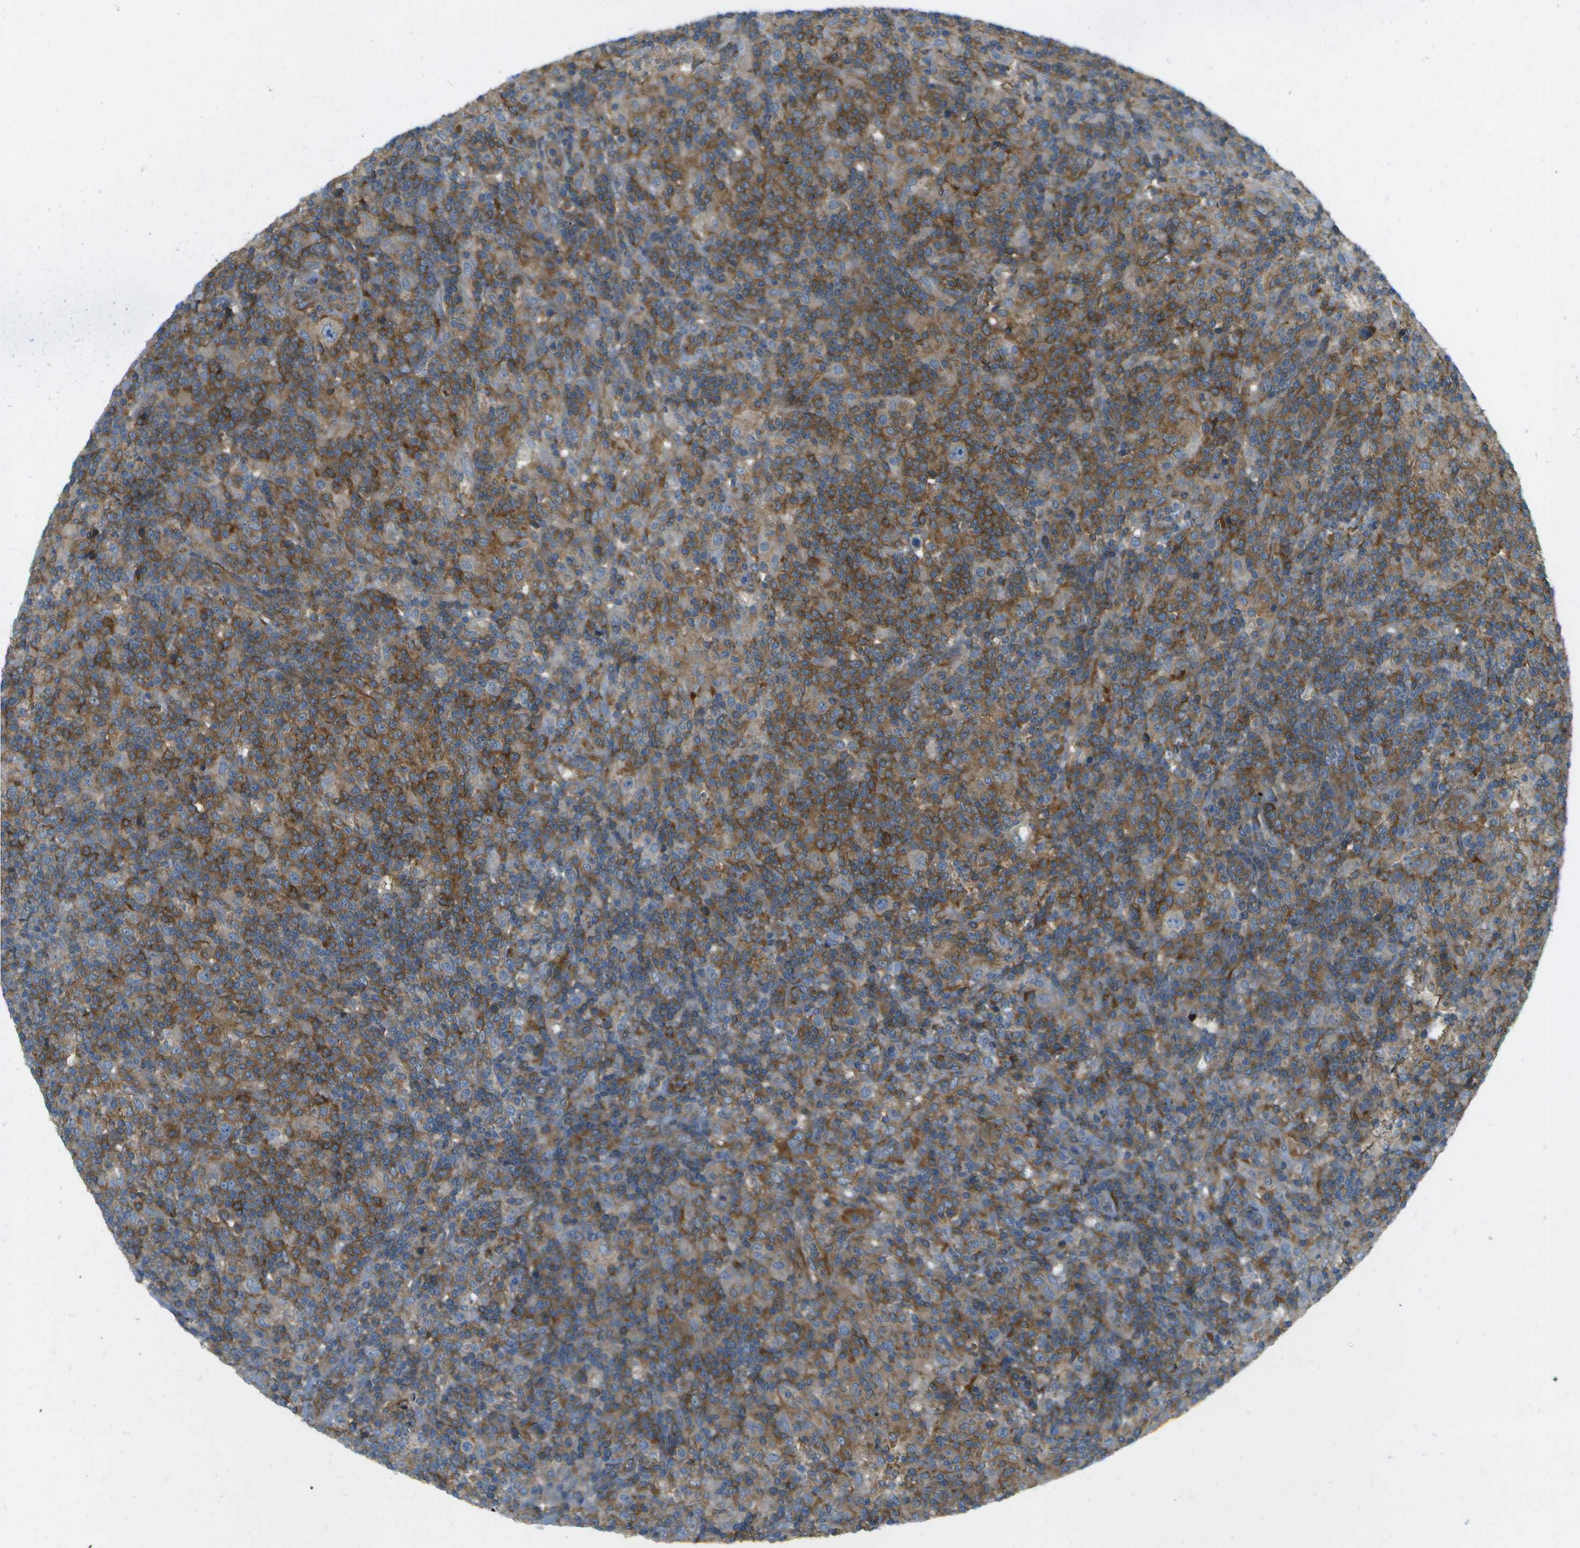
{"staining": {"intensity": "moderate", "quantity": ">75%", "location": "cytoplasmic/membranous"}, "tissue": "lymphoma", "cell_type": "Tumor cells", "image_type": "cancer", "snomed": [{"axis": "morphology", "description": "Hodgkin's disease, NOS"}, {"axis": "topography", "description": "Lymph node"}], "caption": "Hodgkin's disease stained with IHC reveals moderate cytoplasmic/membranous expression in approximately >75% of tumor cells.", "gene": "WNK2", "patient": {"sex": "male", "age": 70}}